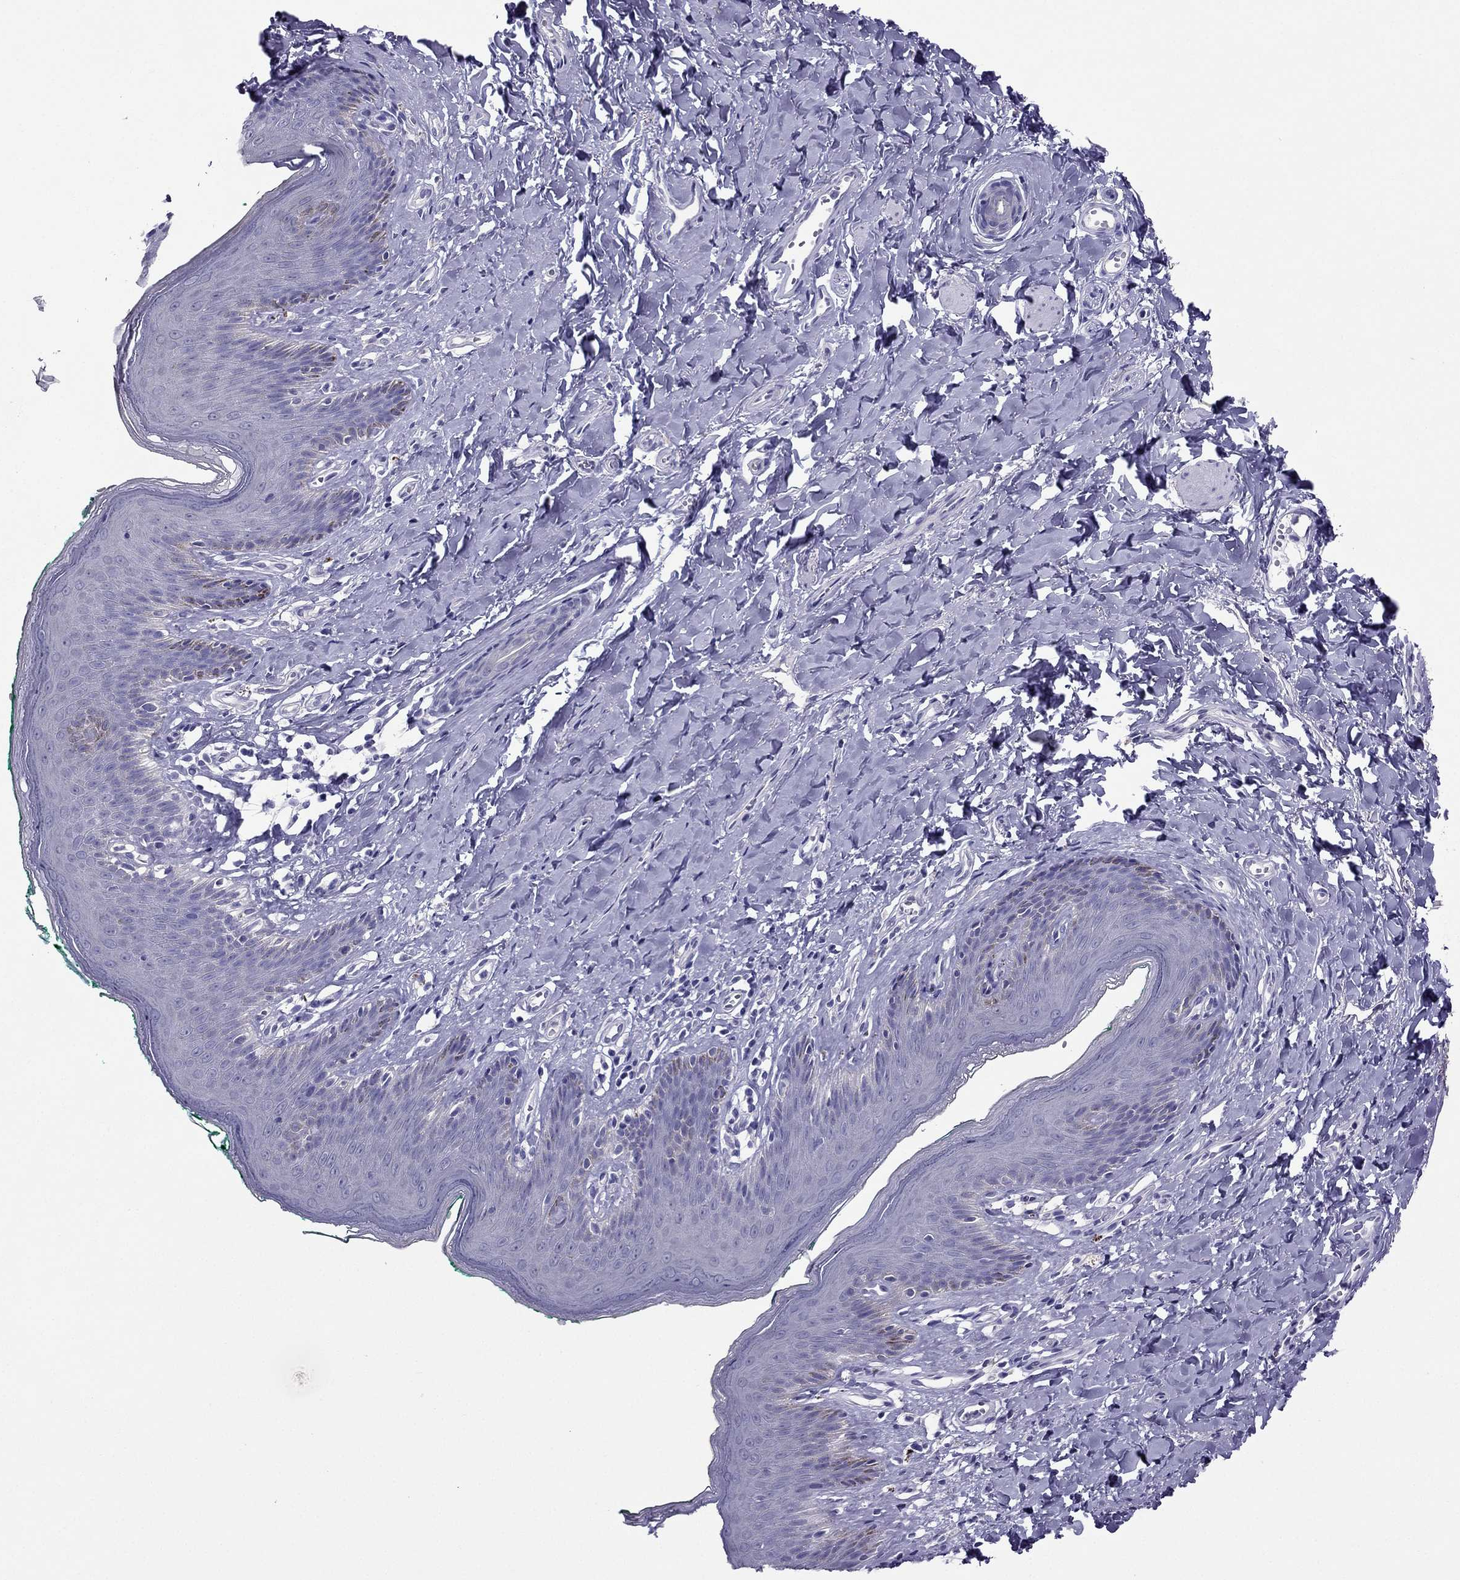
{"staining": {"intensity": "negative", "quantity": "none", "location": "none"}, "tissue": "skin", "cell_type": "Epidermal cells", "image_type": "normal", "snomed": [{"axis": "morphology", "description": "Normal tissue, NOS"}, {"axis": "topography", "description": "Vulva"}], "caption": "The IHC image has no significant positivity in epidermal cells of skin. (Immunohistochemistry (ihc), brightfield microscopy, high magnification).", "gene": "PDE6A", "patient": {"sex": "female", "age": 66}}